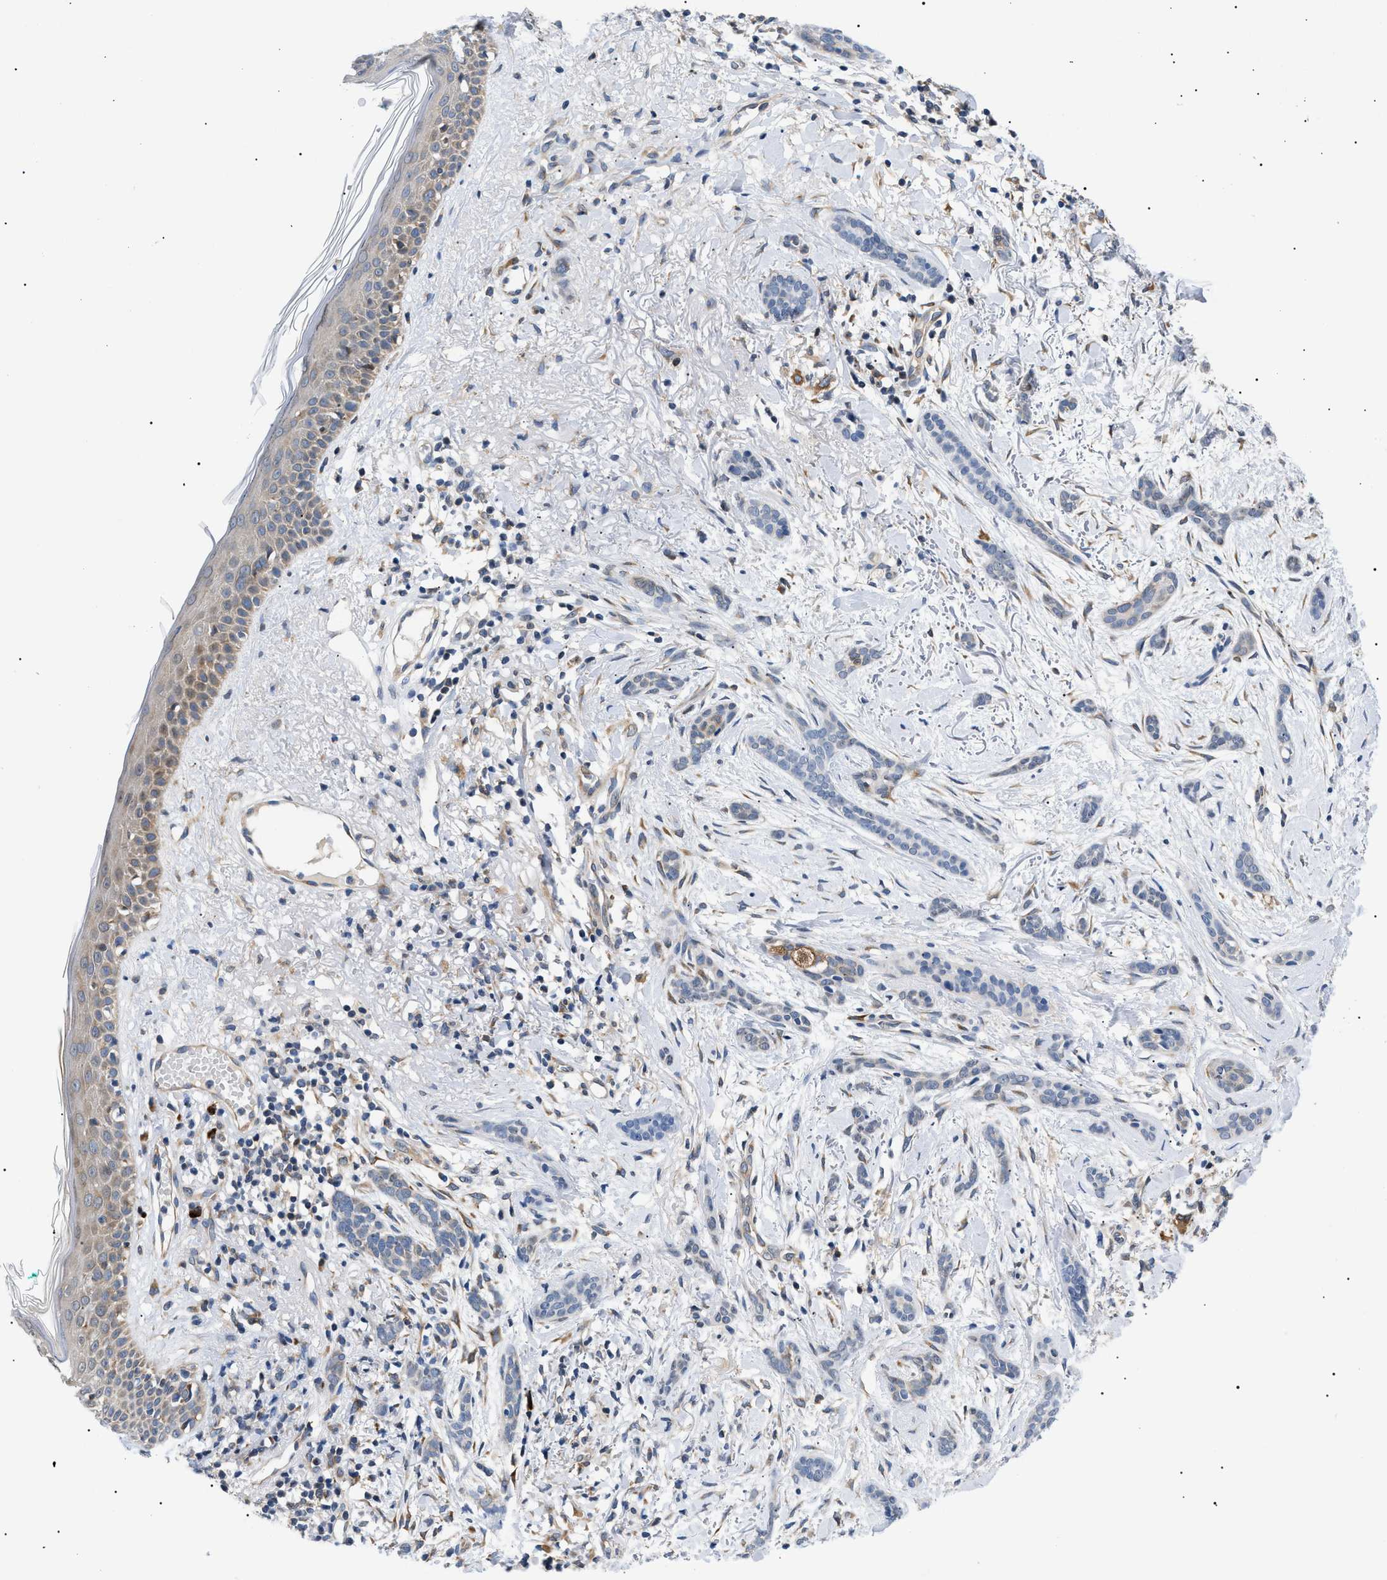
{"staining": {"intensity": "weak", "quantity": "<25%", "location": "cytoplasmic/membranous"}, "tissue": "skin cancer", "cell_type": "Tumor cells", "image_type": "cancer", "snomed": [{"axis": "morphology", "description": "Basal cell carcinoma"}, {"axis": "morphology", "description": "Adnexal tumor, benign"}, {"axis": "topography", "description": "Skin"}], "caption": "Protein analysis of benign adnexal tumor (skin) shows no significant expression in tumor cells.", "gene": "DERL1", "patient": {"sex": "female", "age": 42}}